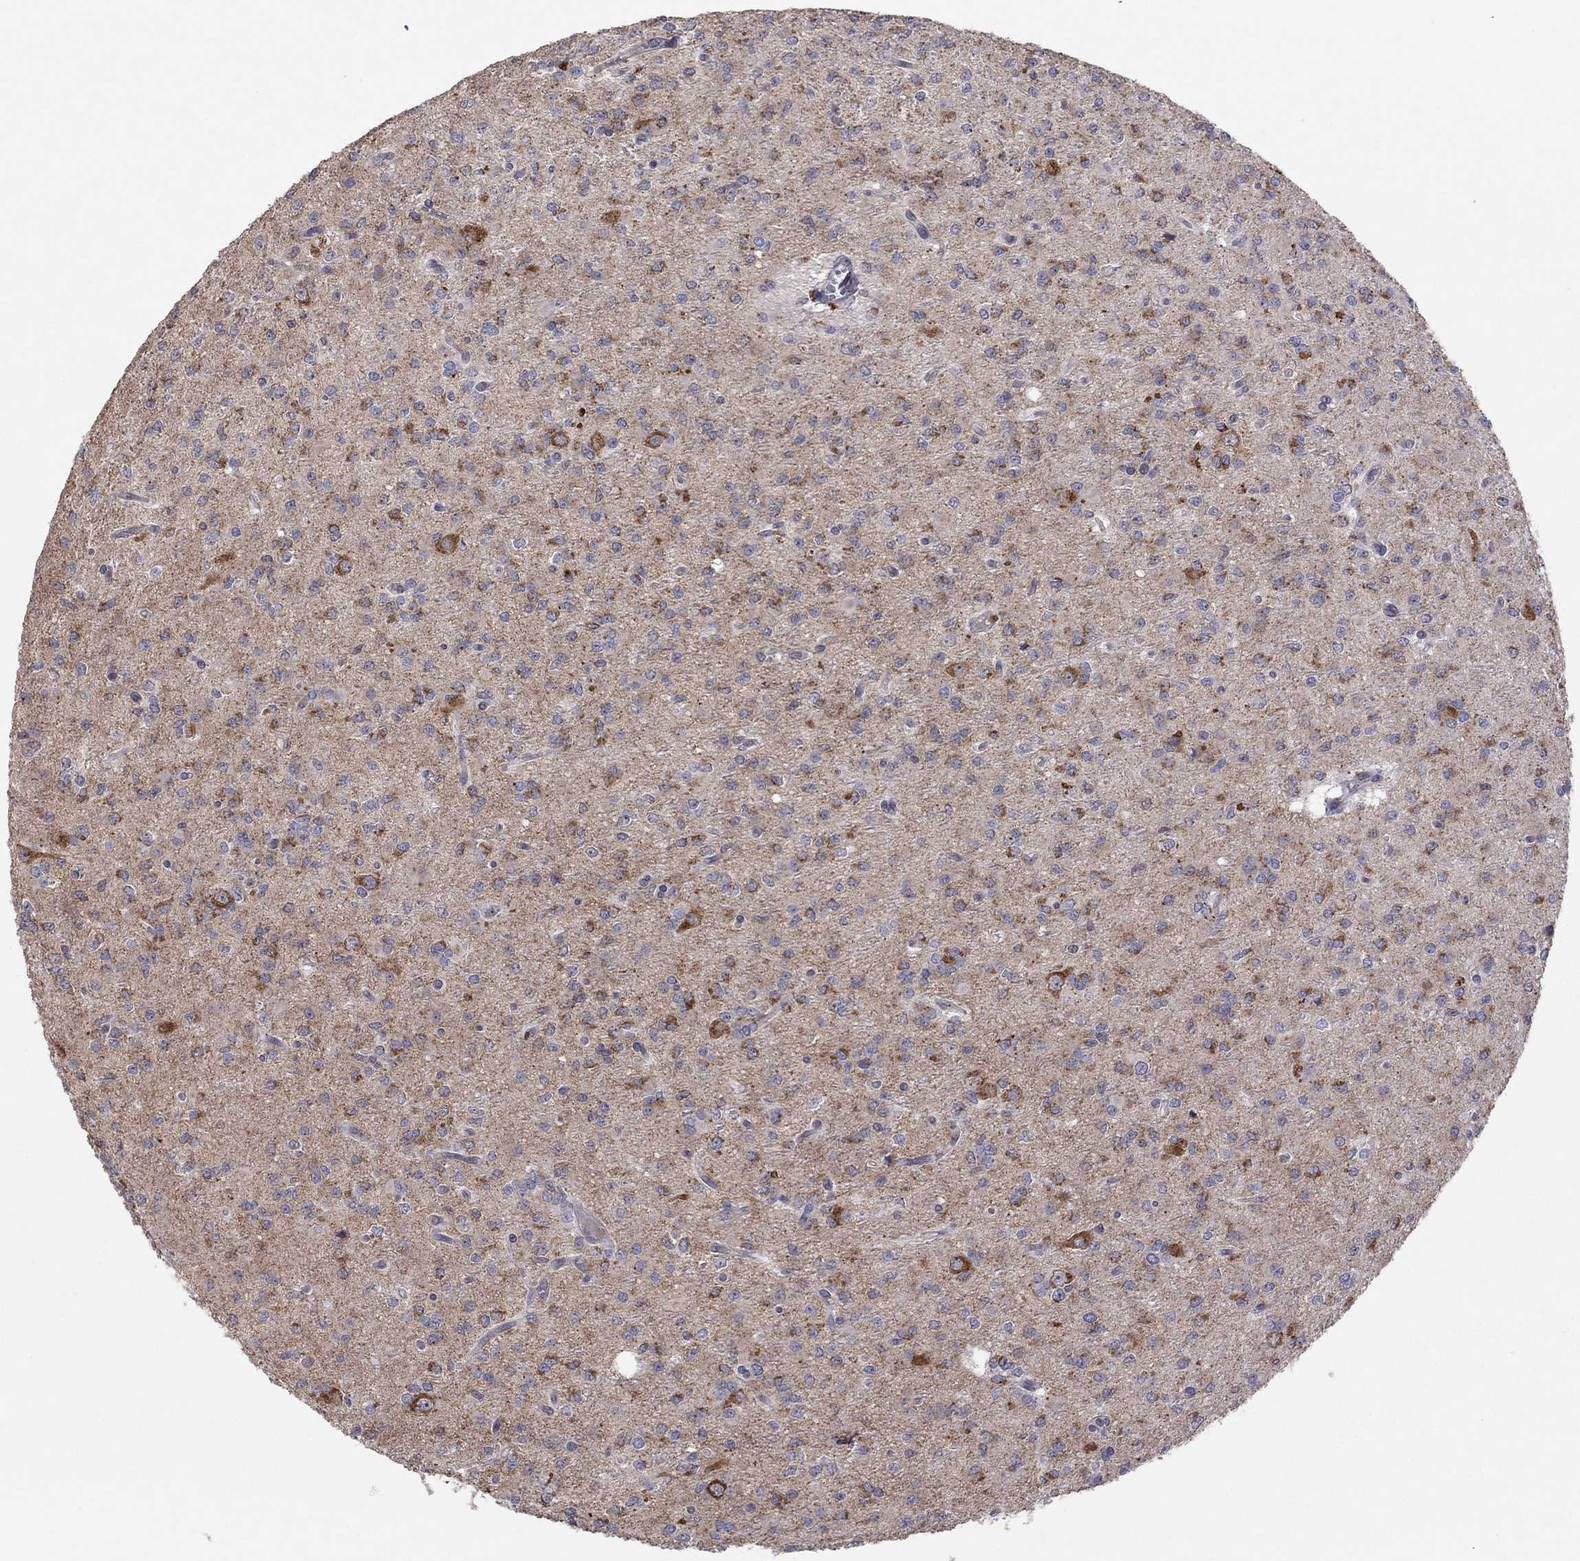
{"staining": {"intensity": "strong", "quantity": "<25%", "location": "cytoplasmic/membranous"}, "tissue": "glioma", "cell_type": "Tumor cells", "image_type": "cancer", "snomed": [{"axis": "morphology", "description": "Glioma, malignant, Low grade"}, {"axis": "topography", "description": "Brain"}], "caption": "This is a histology image of IHC staining of glioma, which shows strong staining in the cytoplasmic/membranous of tumor cells.", "gene": "CRACDL", "patient": {"sex": "male", "age": 27}}